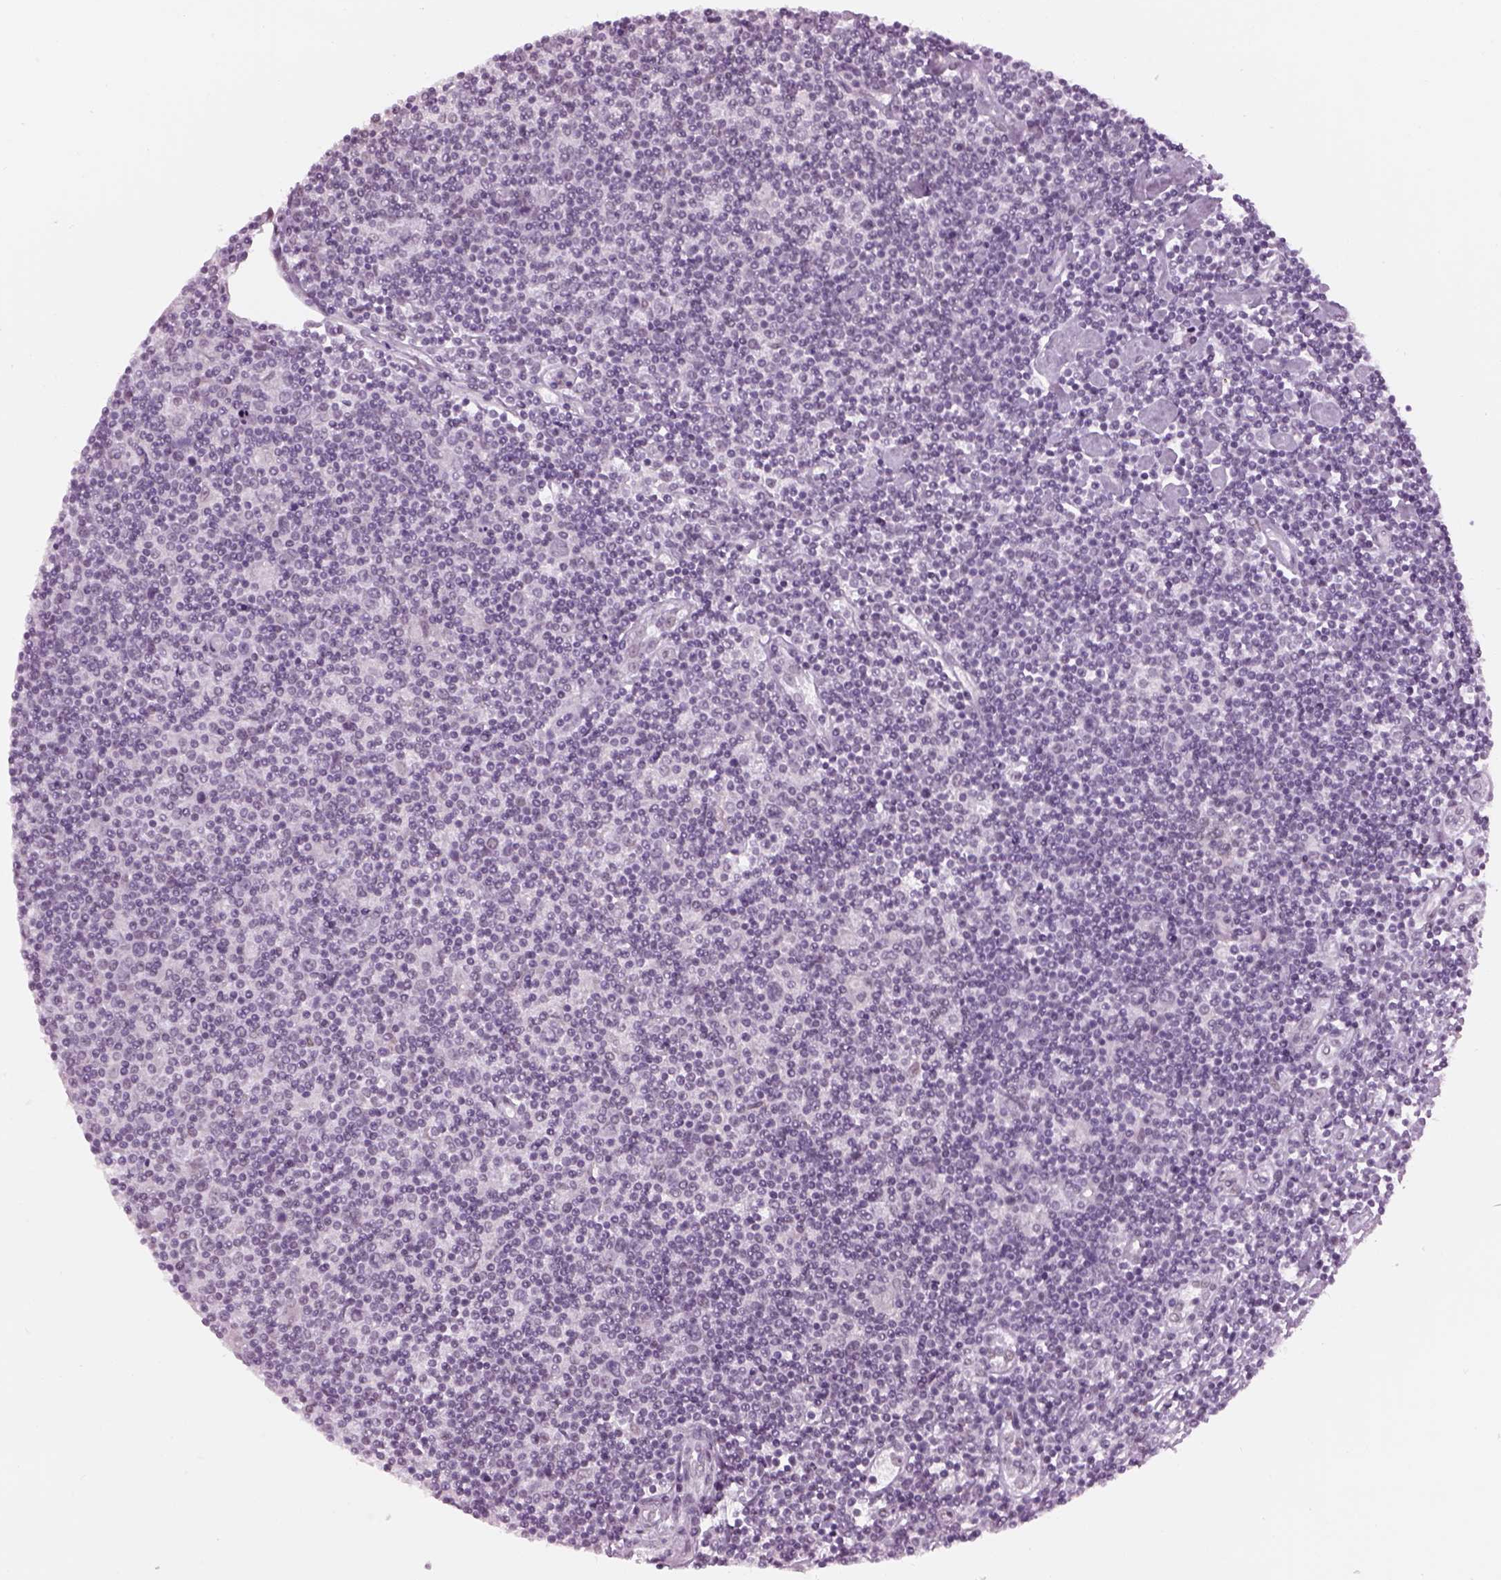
{"staining": {"intensity": "negative", "quantity": "none", "location": "none"}, "tissue": "lymphoma", "cell_type": "Tumor cells", "image_type": "cancer", "snomed": [{"axis": "morphology", "description": "Hodgkin's disease, NOS"}, {"axis": "topography", "description": "Lymph node"}], "caption": "Lymphoma was stained to show a protein in brown. There is no significant expression in tumor cells.", "gene": "KCNG2", "patient": {"sex": "male", "age": 40}}